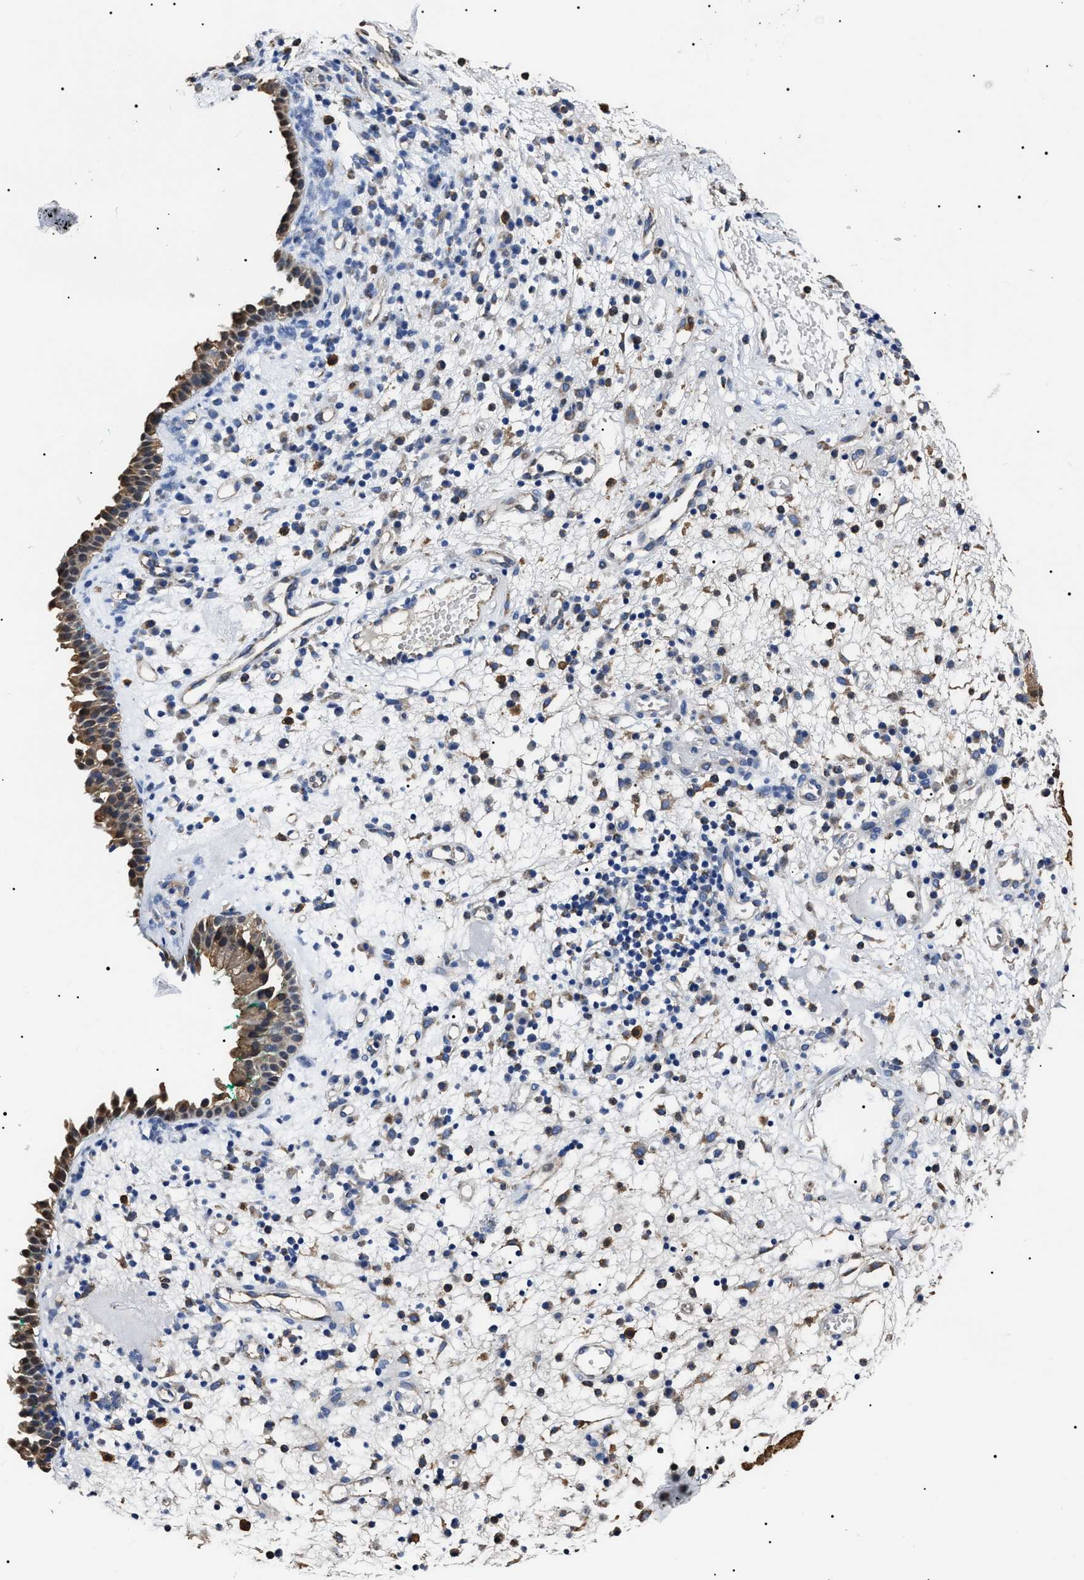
{"staining": {"intensity": "moderate", "quantity": ">75%", "location": "cytoplasmic/membranous"}, "tissue": "nasopharynx", "cell_type": "Respiratory epithelial cells", "image_type": "normal", "snomed": [{"axis": "morphology", "description": "Normal tissue, NOS"}, {"axis": "morphology", "description": "Basal cell carcinoma"}, {"axis": "topography", "description": "Cartilage tissue"}, {"axis": "topography", "description": "Nasopharynx"}, {"axis": "topography", "description": "Oral tissue"}], "caption": "Immunohistochemical staining of normal nasopharynx displays >75% levels of moderate cytoplasmic/membranous protein expression in about >75% of respiratory epithelial cells.", "gene": "ALDH1A1", "patient": {"sex": "female", "age": 77}}